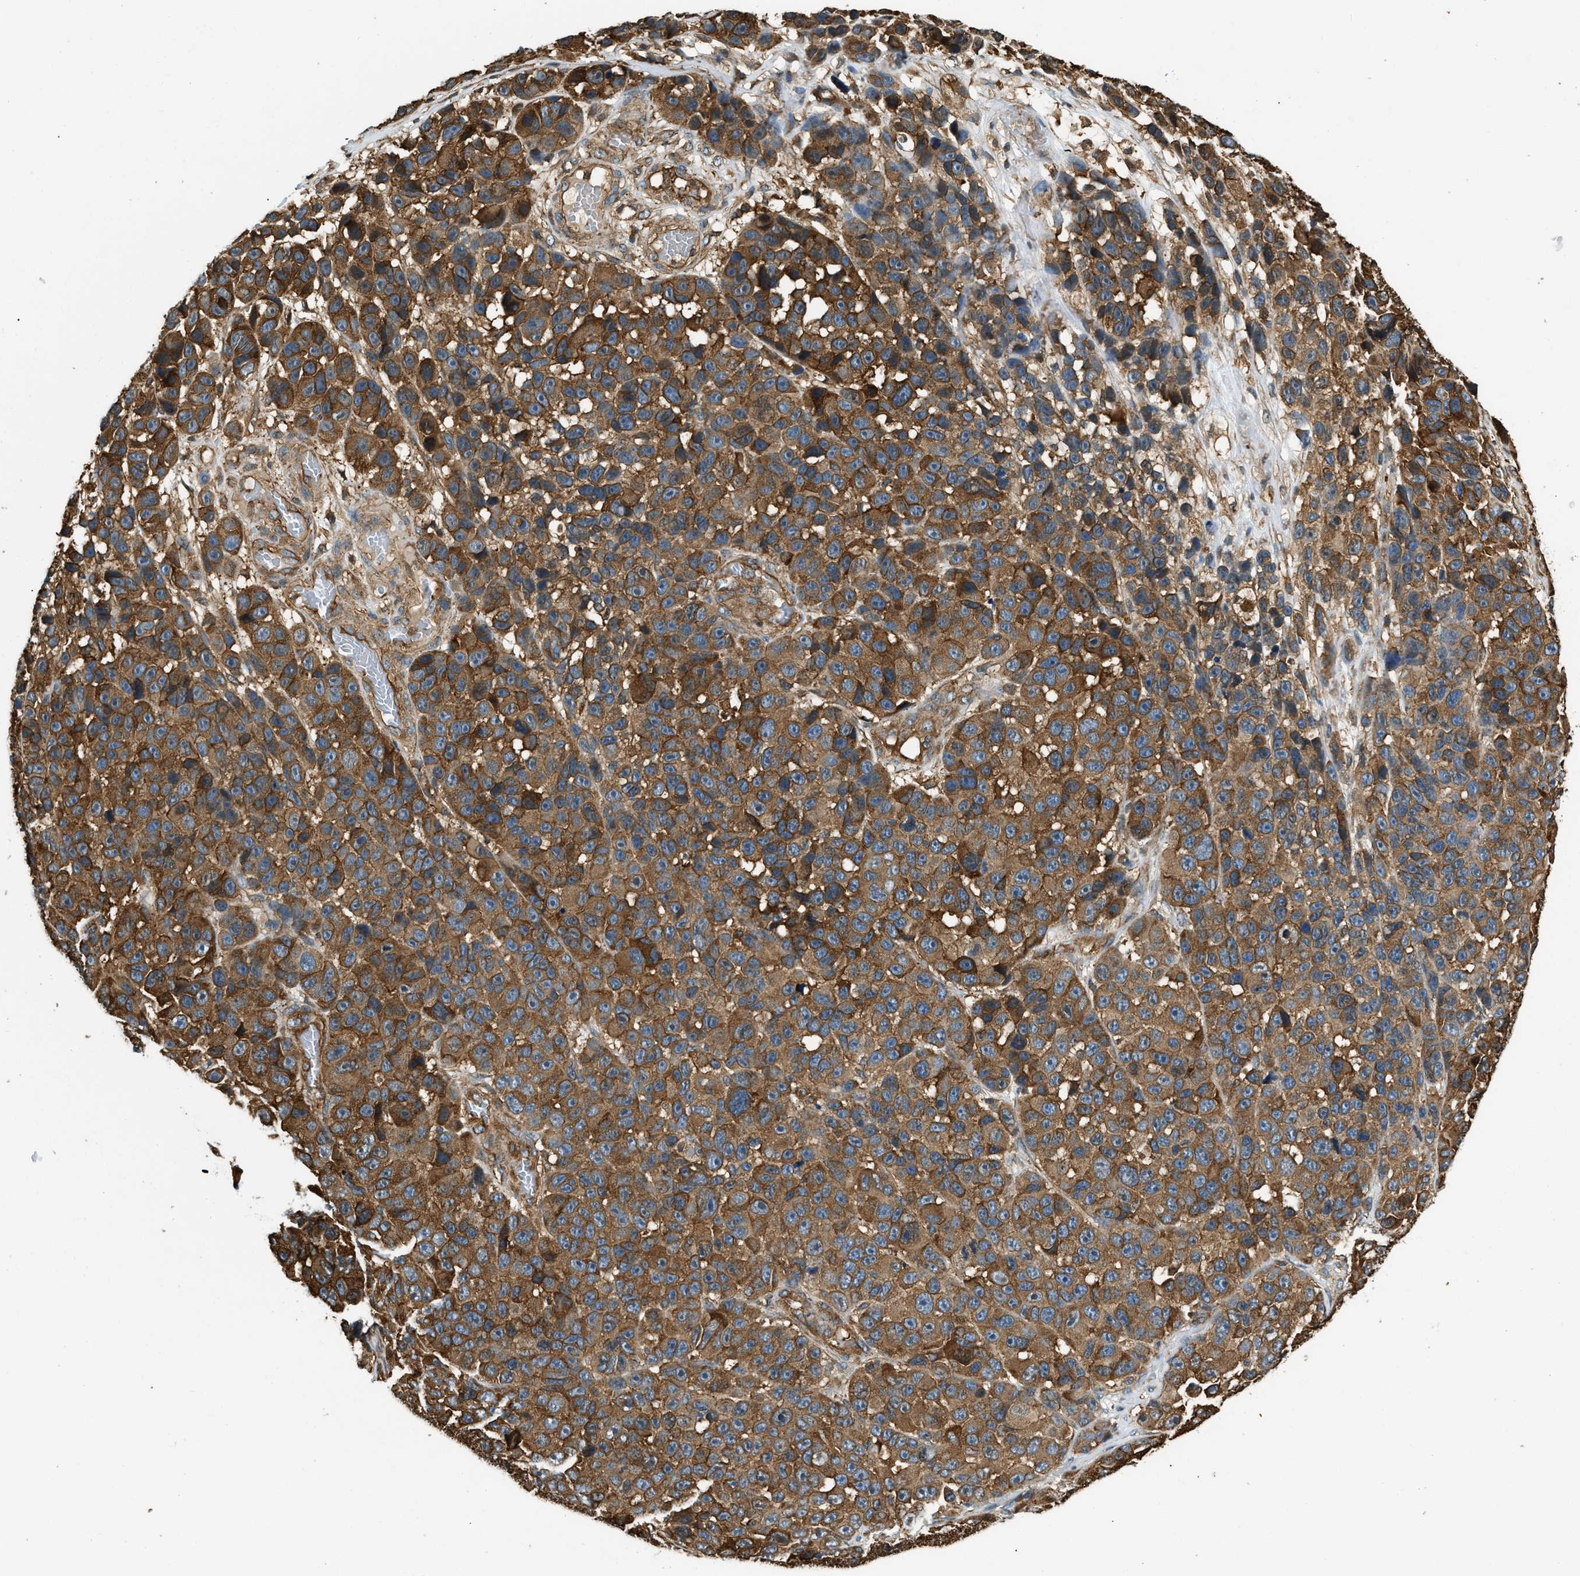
{"staining": {"intensity": "strong", "quantity": ">75%", "location": "cytoplasmic/membranous"}, "tissue": "melanoma", "cell_type": "Tumor cells", "image_type": "cancer", "snomed": [{"axis": "morphology", "description": "Malignant melanoma, NOS"}, {"axis": "topography", "description": "Skin"}], "caption": "Immunohistochemical staining of human melanoma displays strong cytoplasmic/membranous protein expression in about >75% of tumor cells. Ihc stains the protein of interest in brown and the nuclei are stained blue.", "gene": "YARS1", "patient": {"sex": "male", "age": 53}}